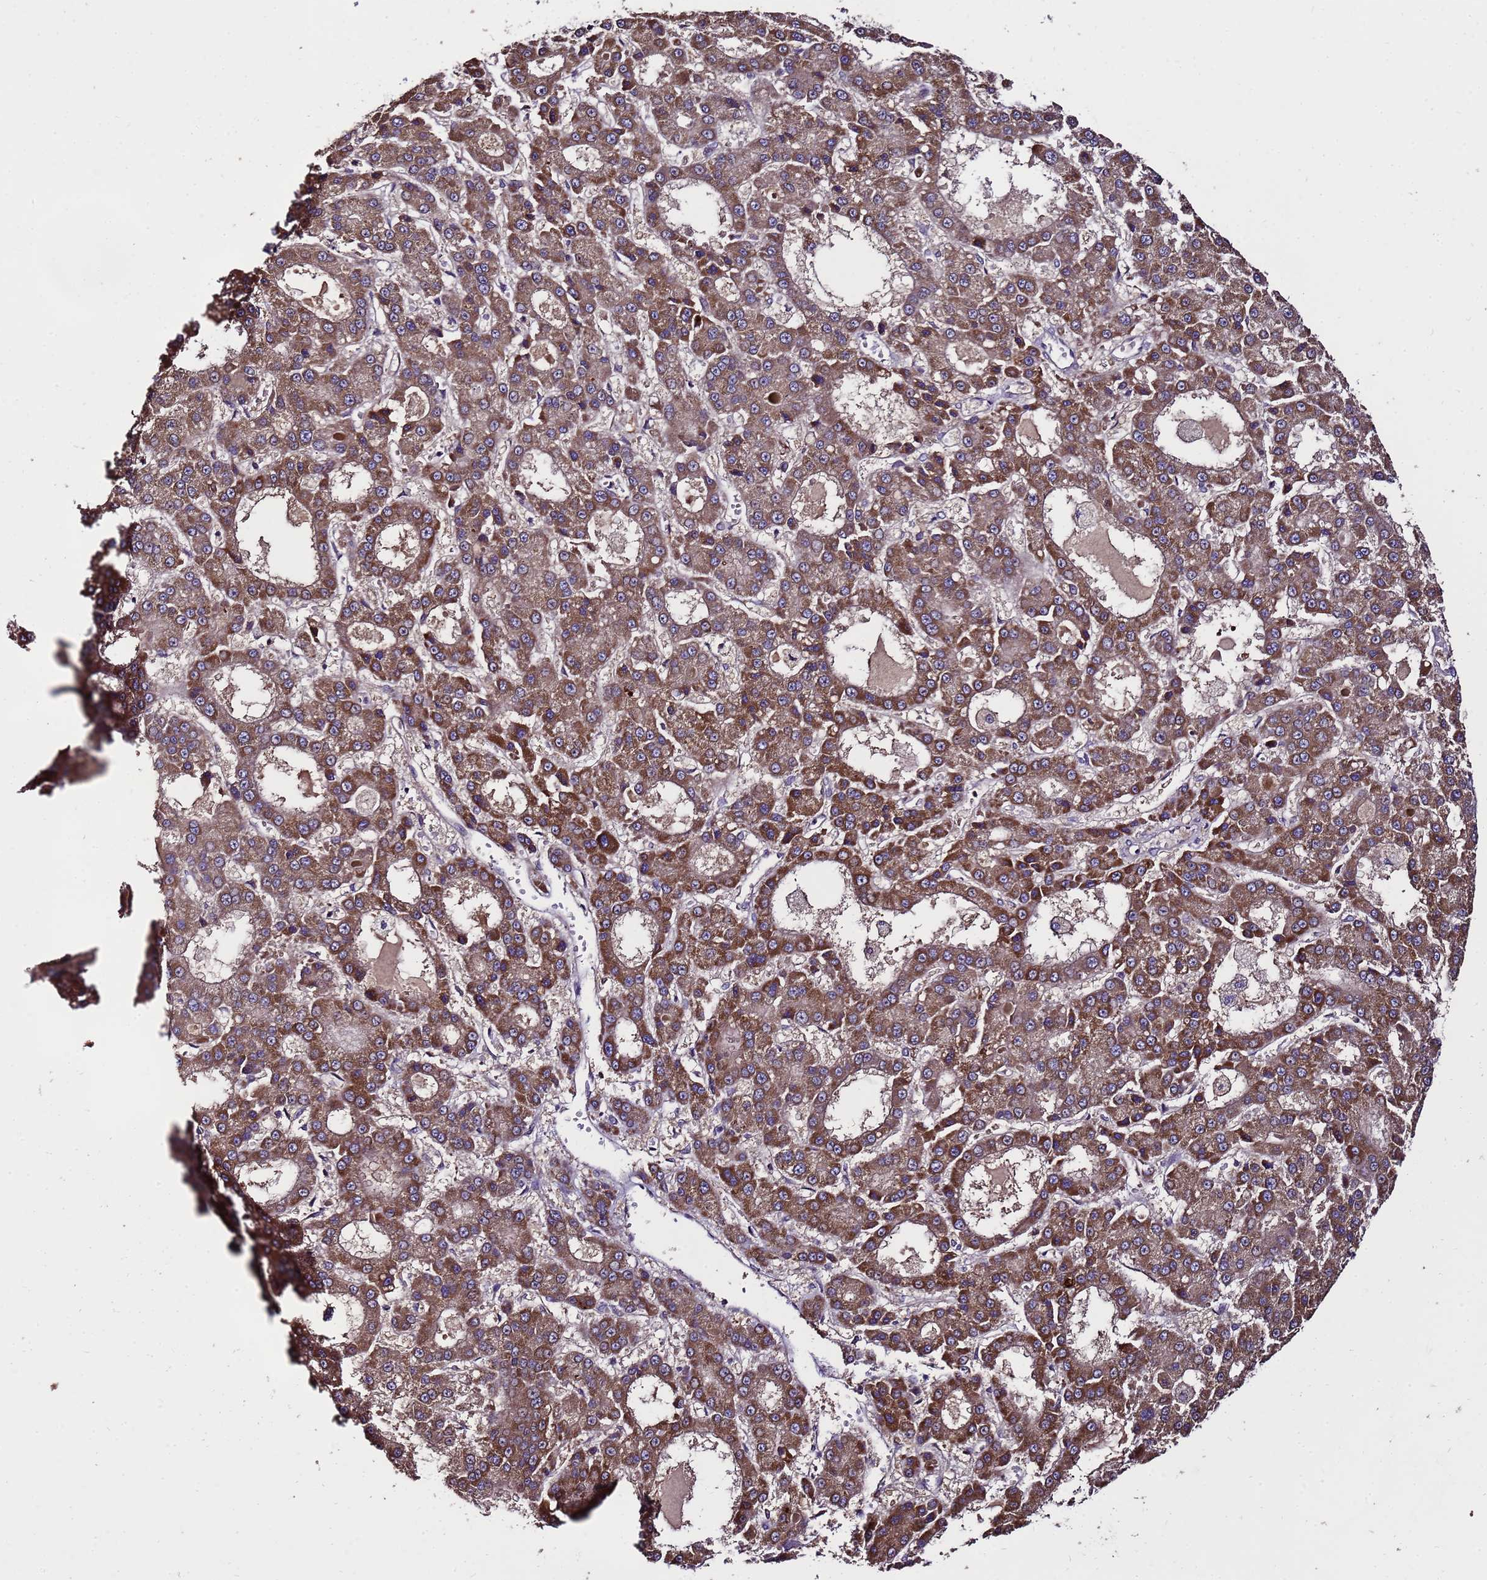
{"staining": {"intensity": "strong", "quantity": ">75%", "location": "cytoplasmic/membranous"}, "tissue": "liver cancer", "cell_type": "Tumor cells", "image_type": "cancer", "snomed": [{"axis": "morphology", "description": "Carcinoma, Hepatocellular, NOS"}, {"axis": "topography", "description": "Liver"}], "caption": "Immunohistochemical staining of hepatocellular carcinoma (liver) shows strong cytoplasmic/membranous protein positivity in about >75% of tumor cells. (IHC, brightfield microscopy, high magnification).", "gene": "ZNF329", "patient": {"sex": "male", "age": 70}}